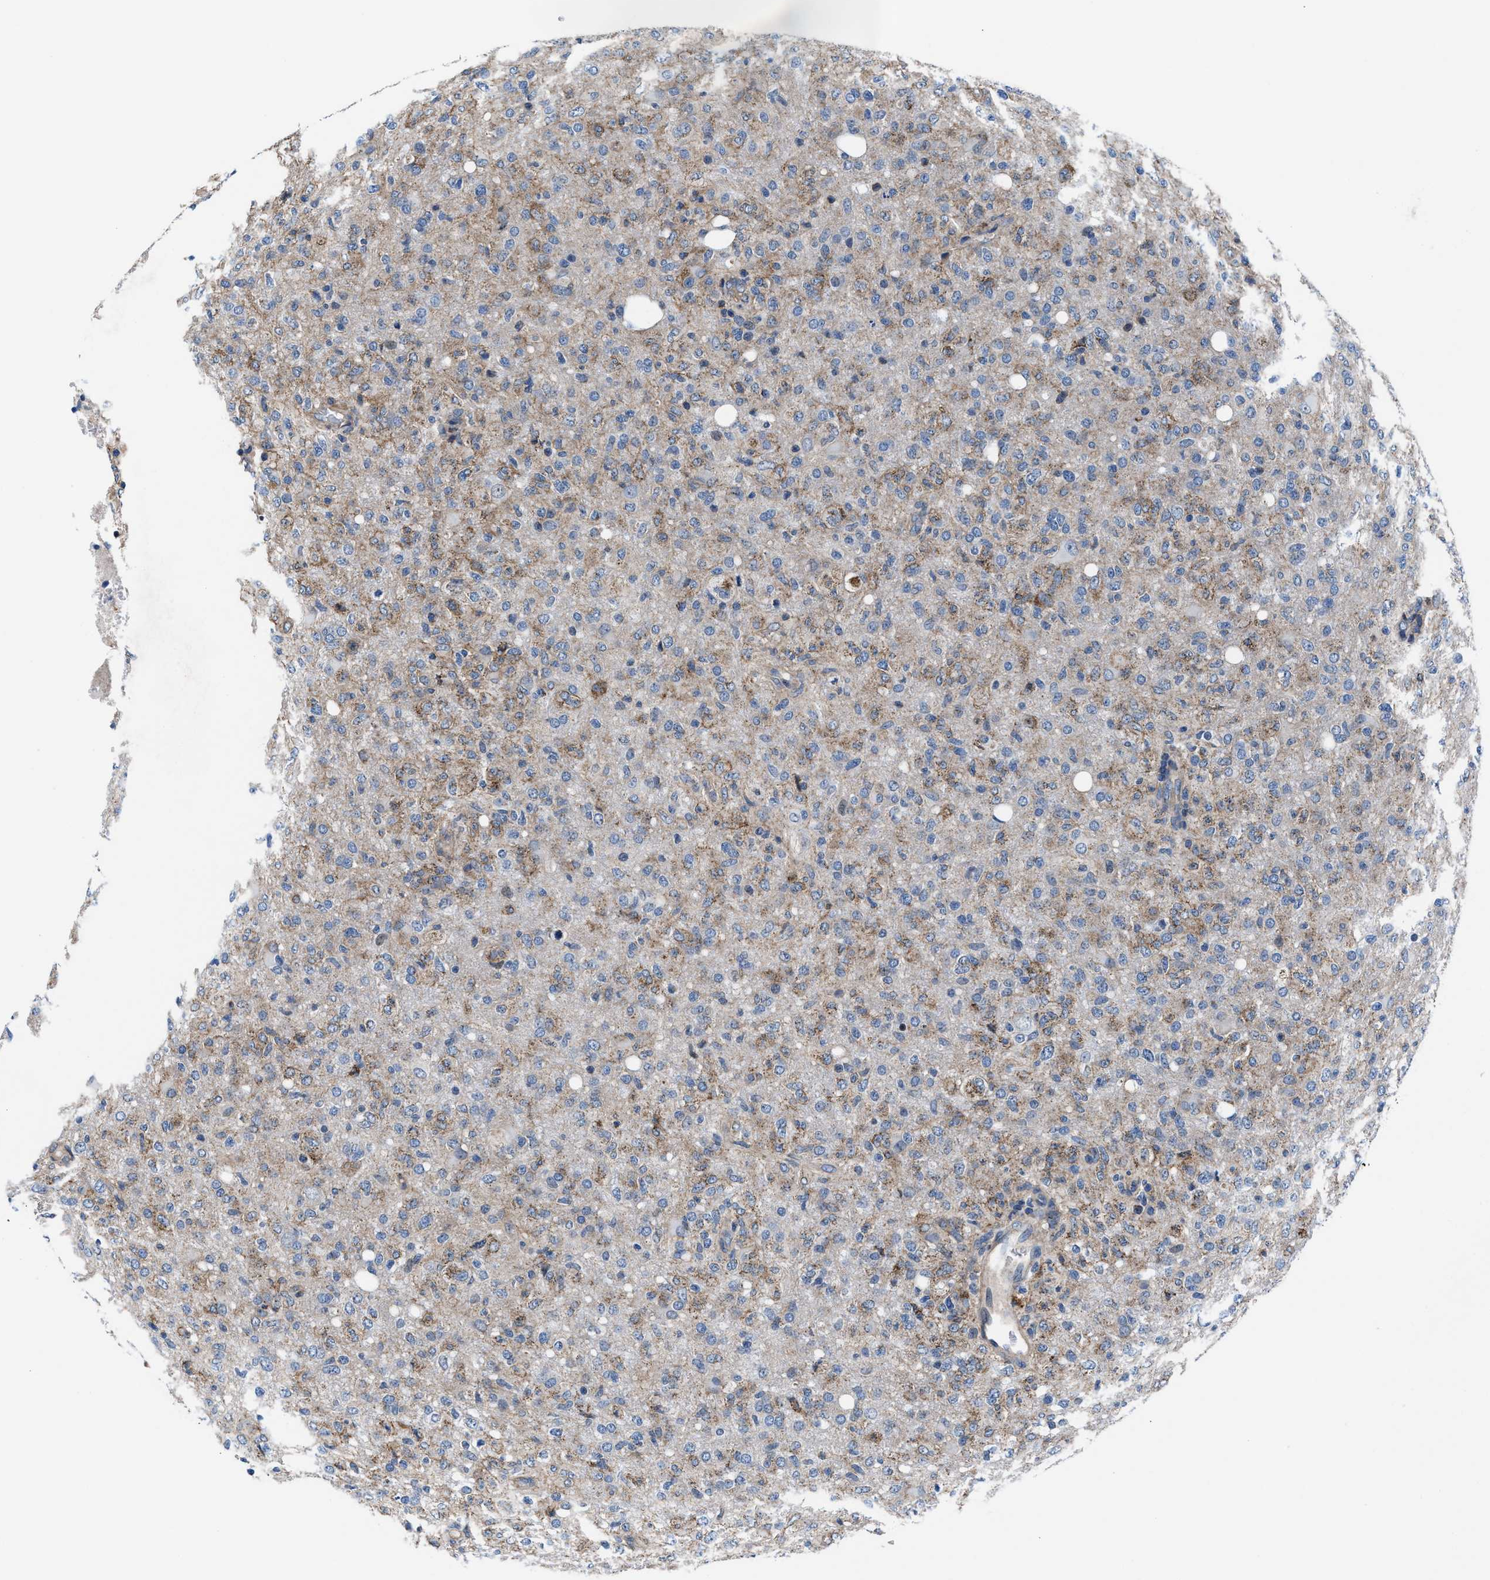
{"staining": {"intensity": "moderate", "quantity": "25%-75%", "location": "cytoplasmic/membranous"}, "tissue": "glioma", "cell_type": "Tumor cells", "image_type": "cancer", "snomed": [{"axis": "morphology", "description": "Glioma, malignant, High grade"}, {"axis": "topography", "description": "Brain"}], "caption": "A brown stain shows moderate cytoplasmic/membranous staining of a protein in glioma tumor cells.", "gene": "NKTR", "patient": {"sex": "female", "age": 57}}